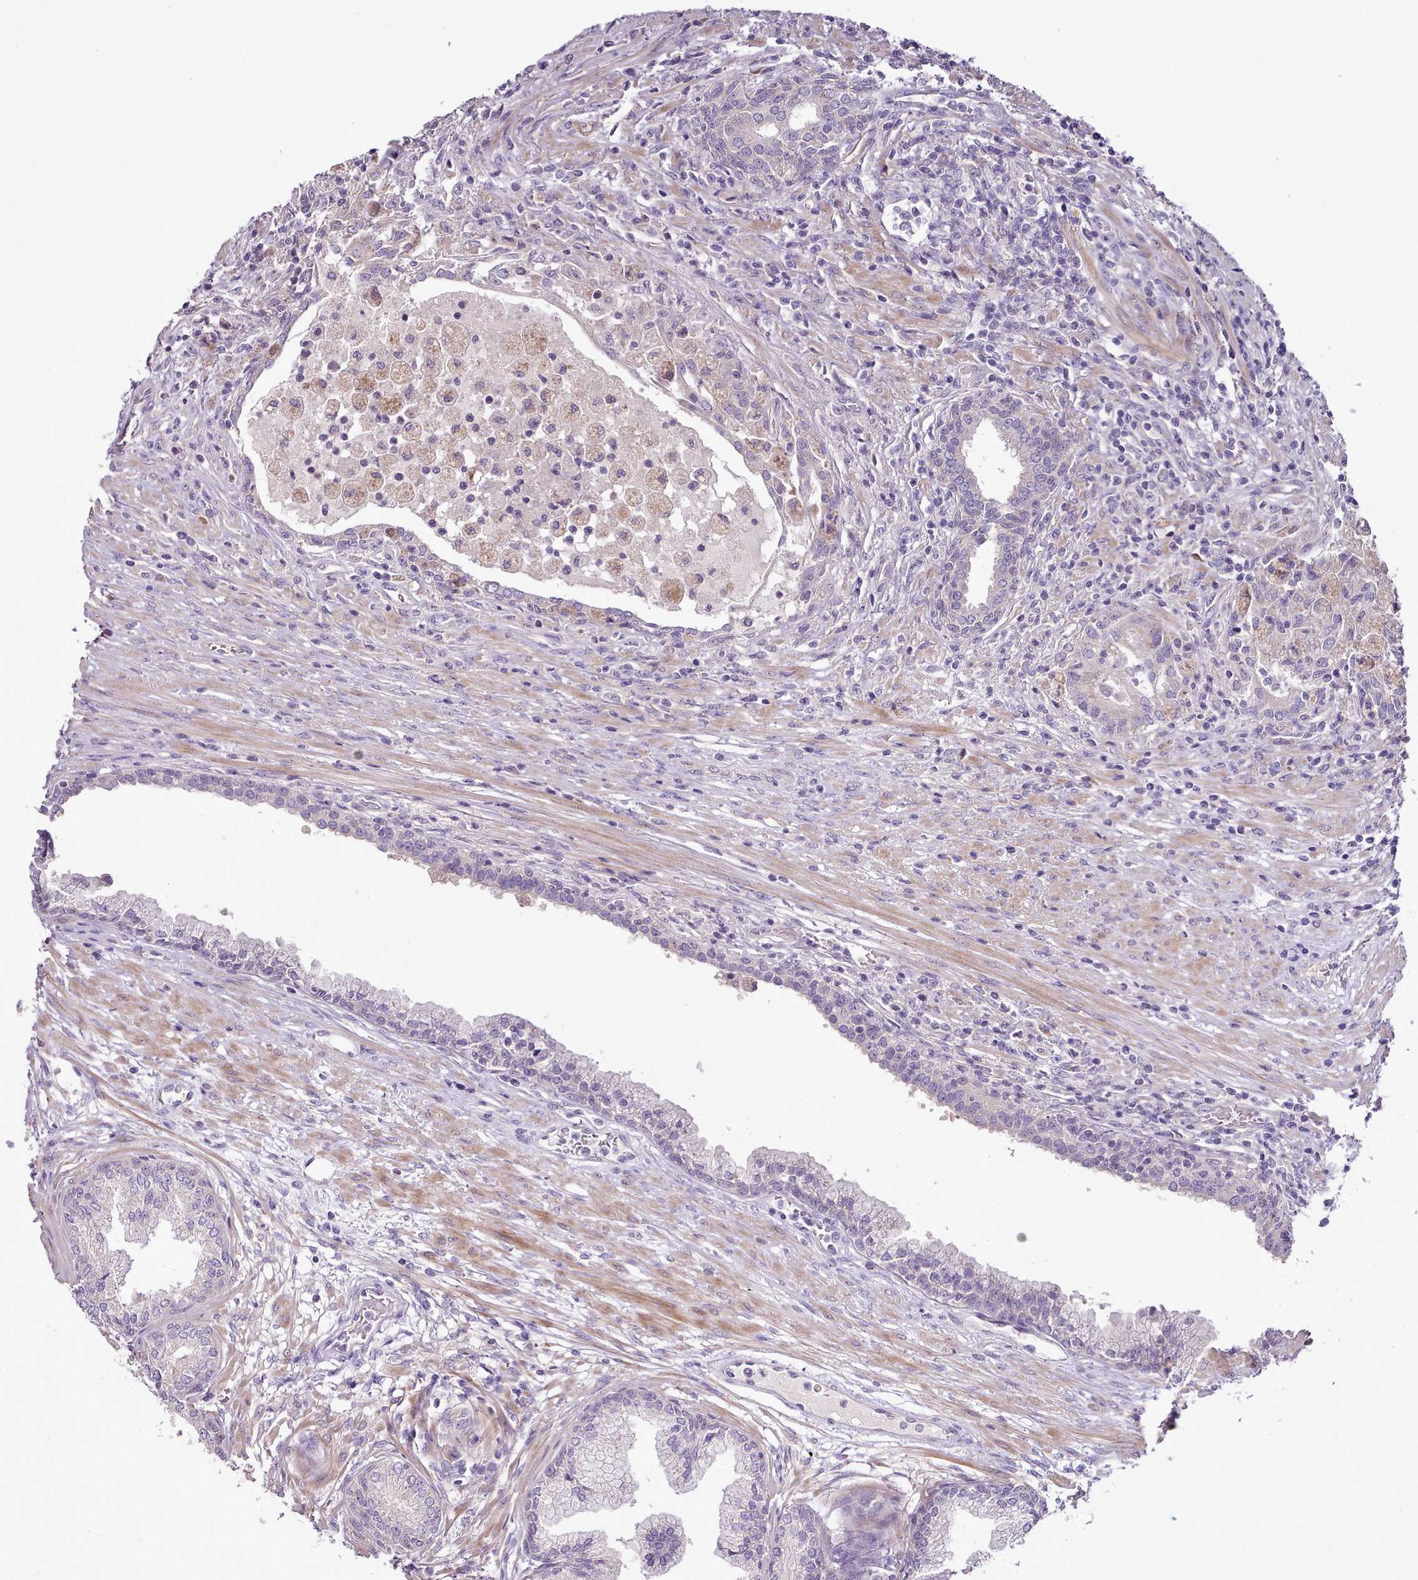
{"staining": {"intensity": "negative", "quantity": "none", "location": "none"}, "tissue": "prostate cancer", "cell_type": "Tumor cells", "image_type": "cancer", "snomed": [{"axis": "morphology", "description": "Adenocarcinoma, High grade"}, {"axis": "topography", "description": "Prostate"}], "caption": "Photomicrograph shows no protein staining in tumor cells of prostate adenocarcinoma (high-grade) tissue.", "gene": "SETX", "patient": {"sex": "male", "age": 67}}